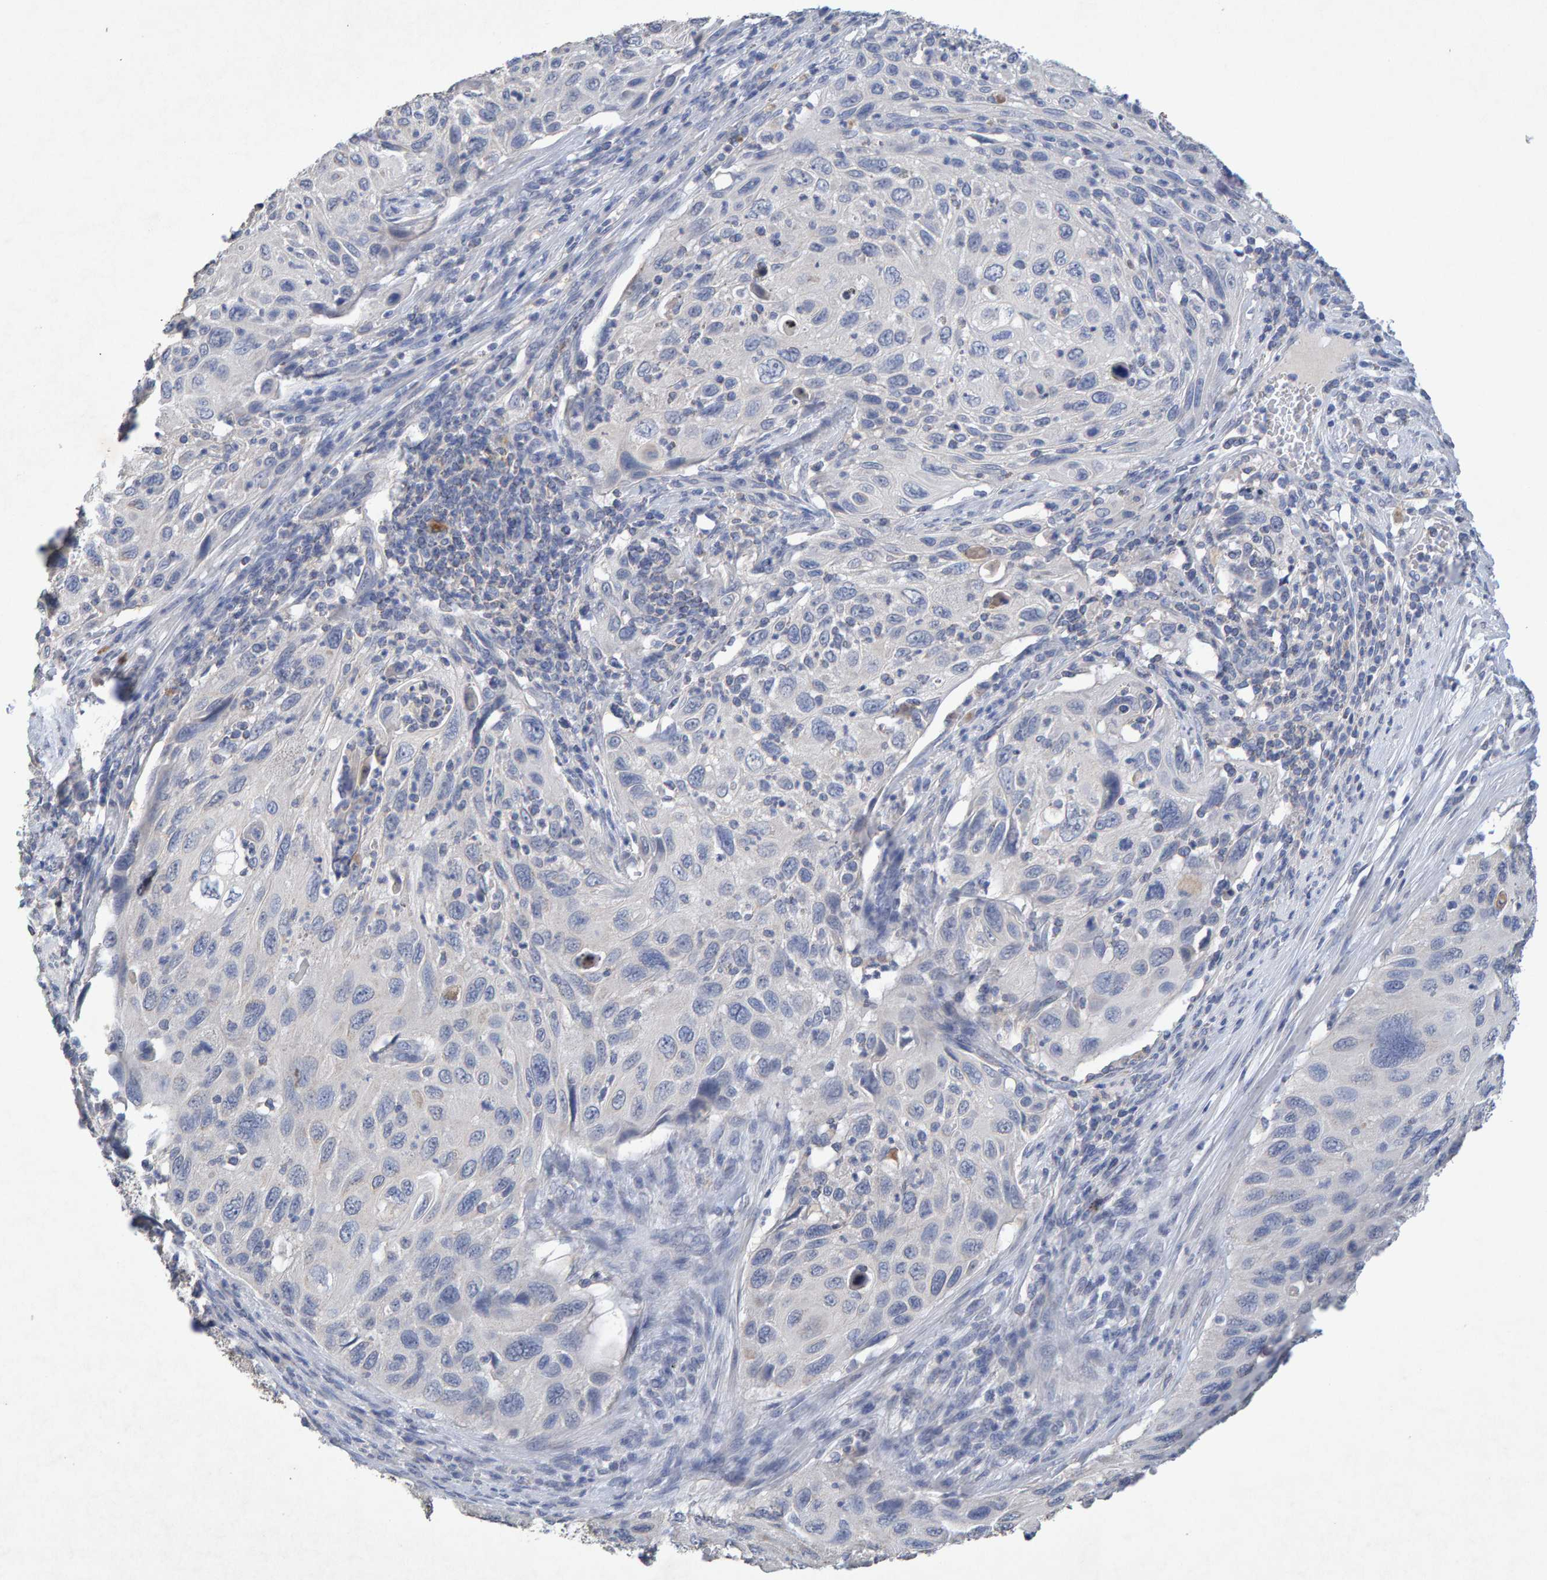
{"staining": {"intensity": "negative", "quantity": "none", "location": "none"}, "tissue": "cervical cancer", "cell_type": "Tumor cells", "image_type": "cancer", "snomed": [{"axis": "morphology", "description": "Squamous cell carcinoma, NOS"}, {"axis": "topography", "description": "Cervix"}], "caption": "A high-resolution photomicrograph shows immunohistochemistry staining of squamous cell carcinoma (cervical), which exhibits no significant positivity in tumor cells.", "gene": "CTH", "patient": {"sex": "female", "age": 70}}